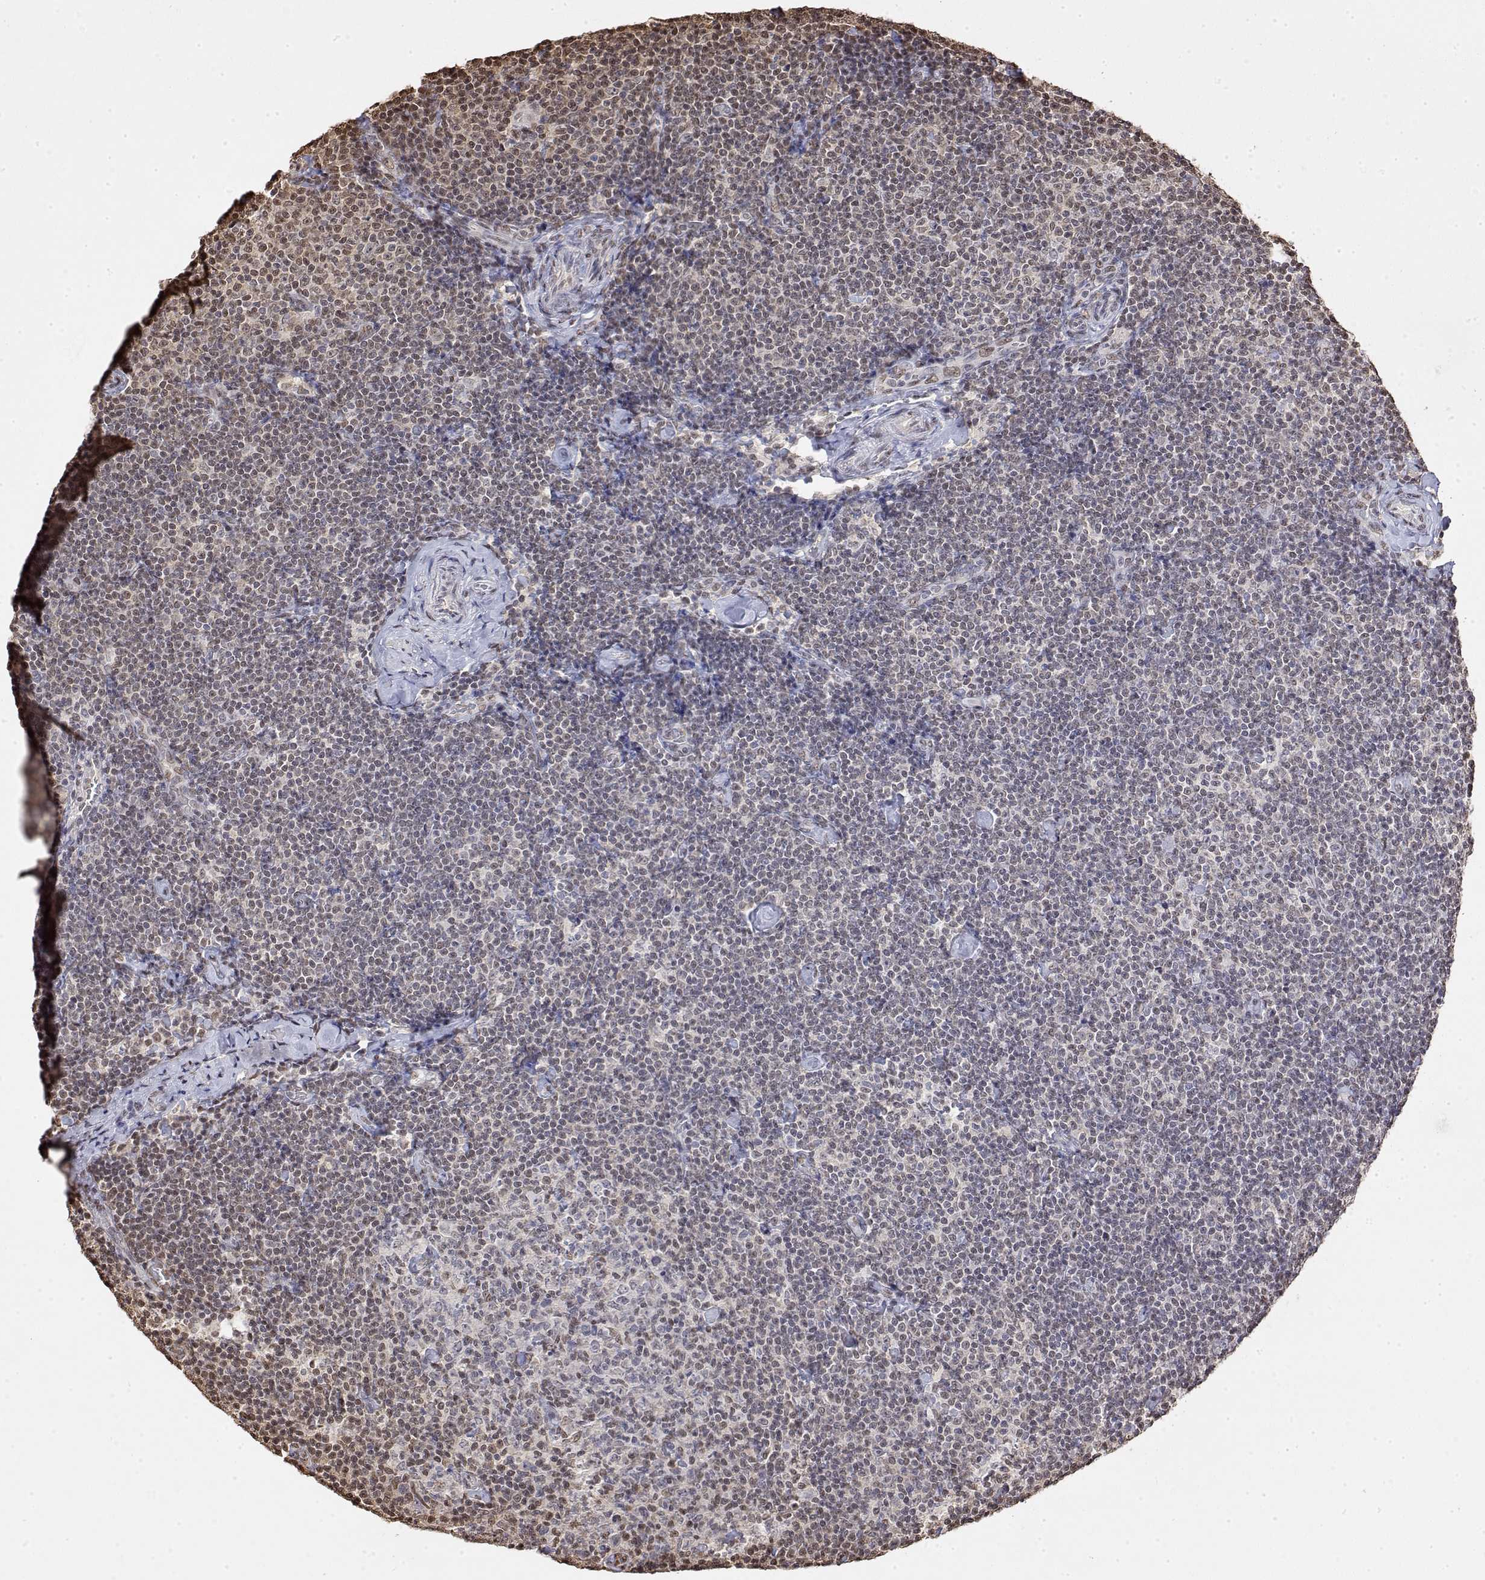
{"staining": {"intensity": "weak", "quantity": ">75%", "location": "nuclear"}, "tissue": "lymphoma", "cell_type": "Tumor cells", "image_type": "cancer", "snomed": [{"axis": "morphology", "description": "Malignant lymphoma, non-Hodgkin's type, Low grade"}, {"axis": "topography", "description": "Lymph node"}], "caption": "Immunohistochemistry (IHC) histopathology image of neoplastic tissue: lymphoma stained using immunohistochemistry (IHC) displays low levels of weak protein expression localized specifically in the nuclear of tumor cells, appearing as a nuclear brown color.", "gene": "TPI1", "patient": {"sex": "male", "age": 81}}